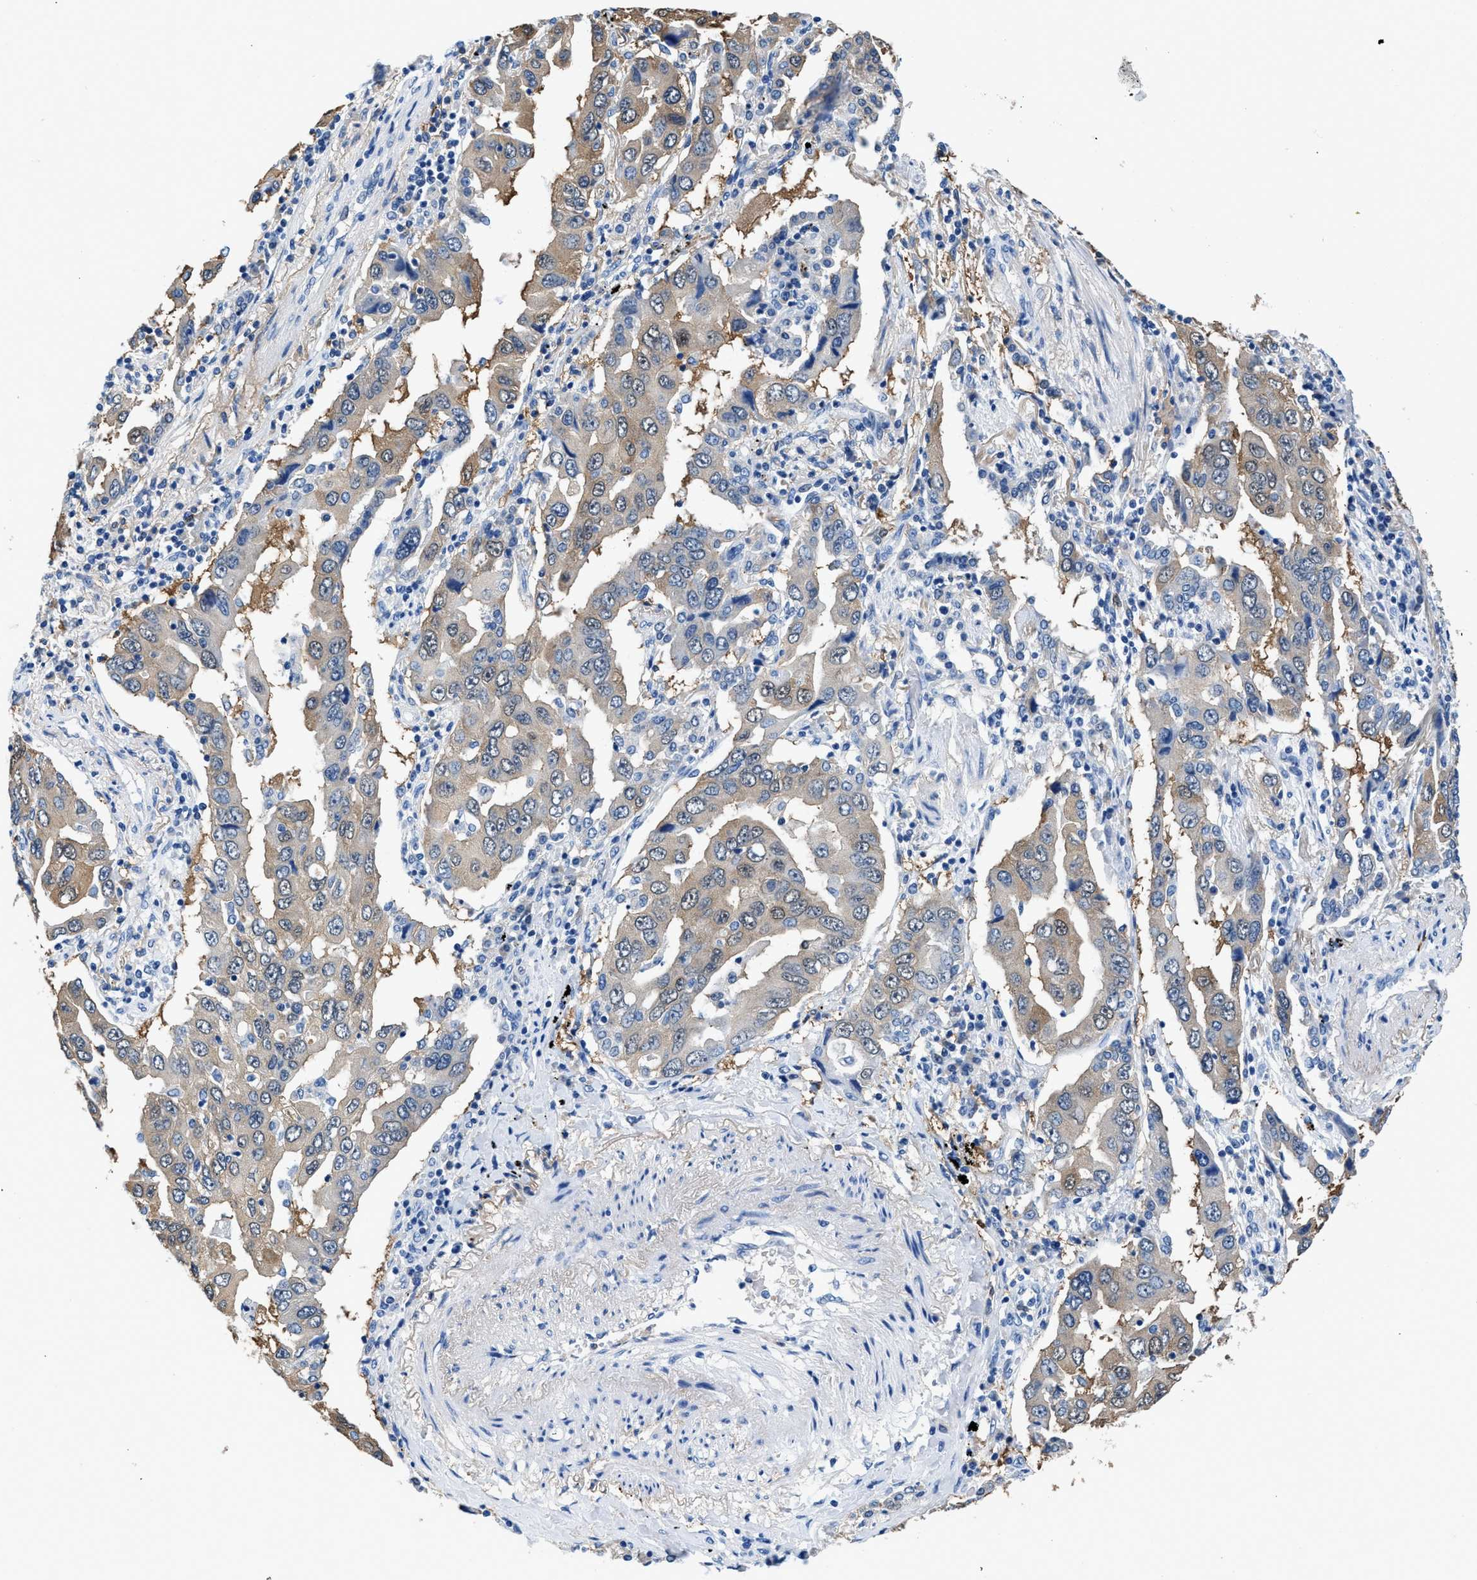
{"staining": {"intensity": "weak", "quantity": ">75%", "location": "cytoplasmic/membranous"}, "tissue": "lung cancer", "cell_type": "Tumor cells", "image_type": "cancer", "snomed": [{"axis": "morphology", "description": "Adenocarcinoma, NOS"}, {"axis": "topography", "description": "Lung"}], "caption": "Lung adenocarcinoma stained for a protein (brown) exhibits weak cytoplasmic/membranous positive staining in about >75% of tumor cells.", "gene": "FADS6", "patient": {"sex": "female", "age": 65}}